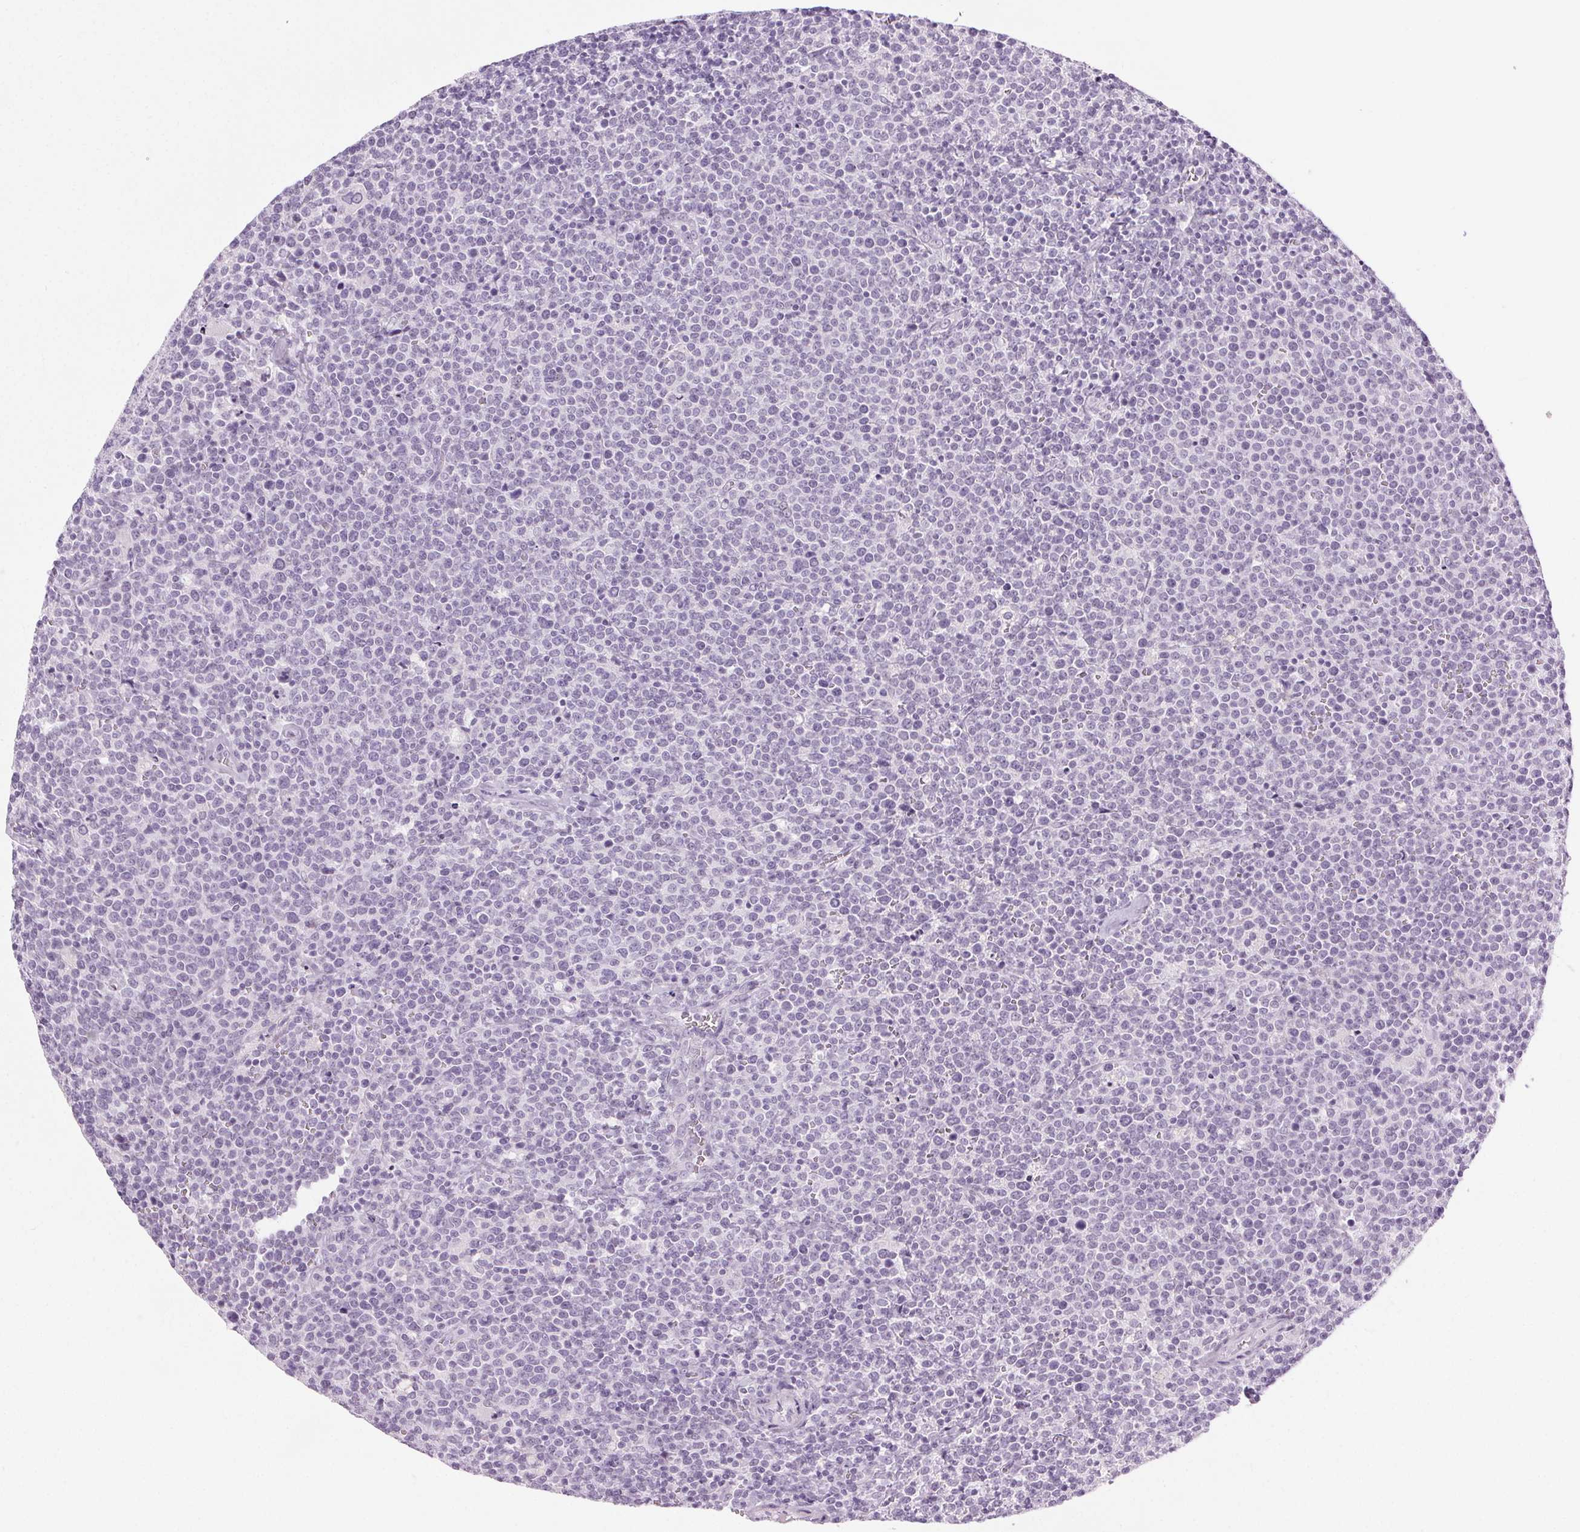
{"staining": {"intensity": "negative", "quantity": "none", "location": "none"}, "tissue": "lymphoma", "cell_type": "Tumor cells", "image_type": "cancer", "snomed": [{"axis": "morphology", "description": "Malignant lymphoma, non-Hodgkin's type, High grade"}, {"axis": "topography", "description": "Lymph node"}], "caption": "Immunohistochemical staining of high-grade malignant lymphoma, non-Hodgkin's type exhibits no significant staining in tumor cells.", "gene": "BEND2", "patient": {"sex": "male", "age": 61}}